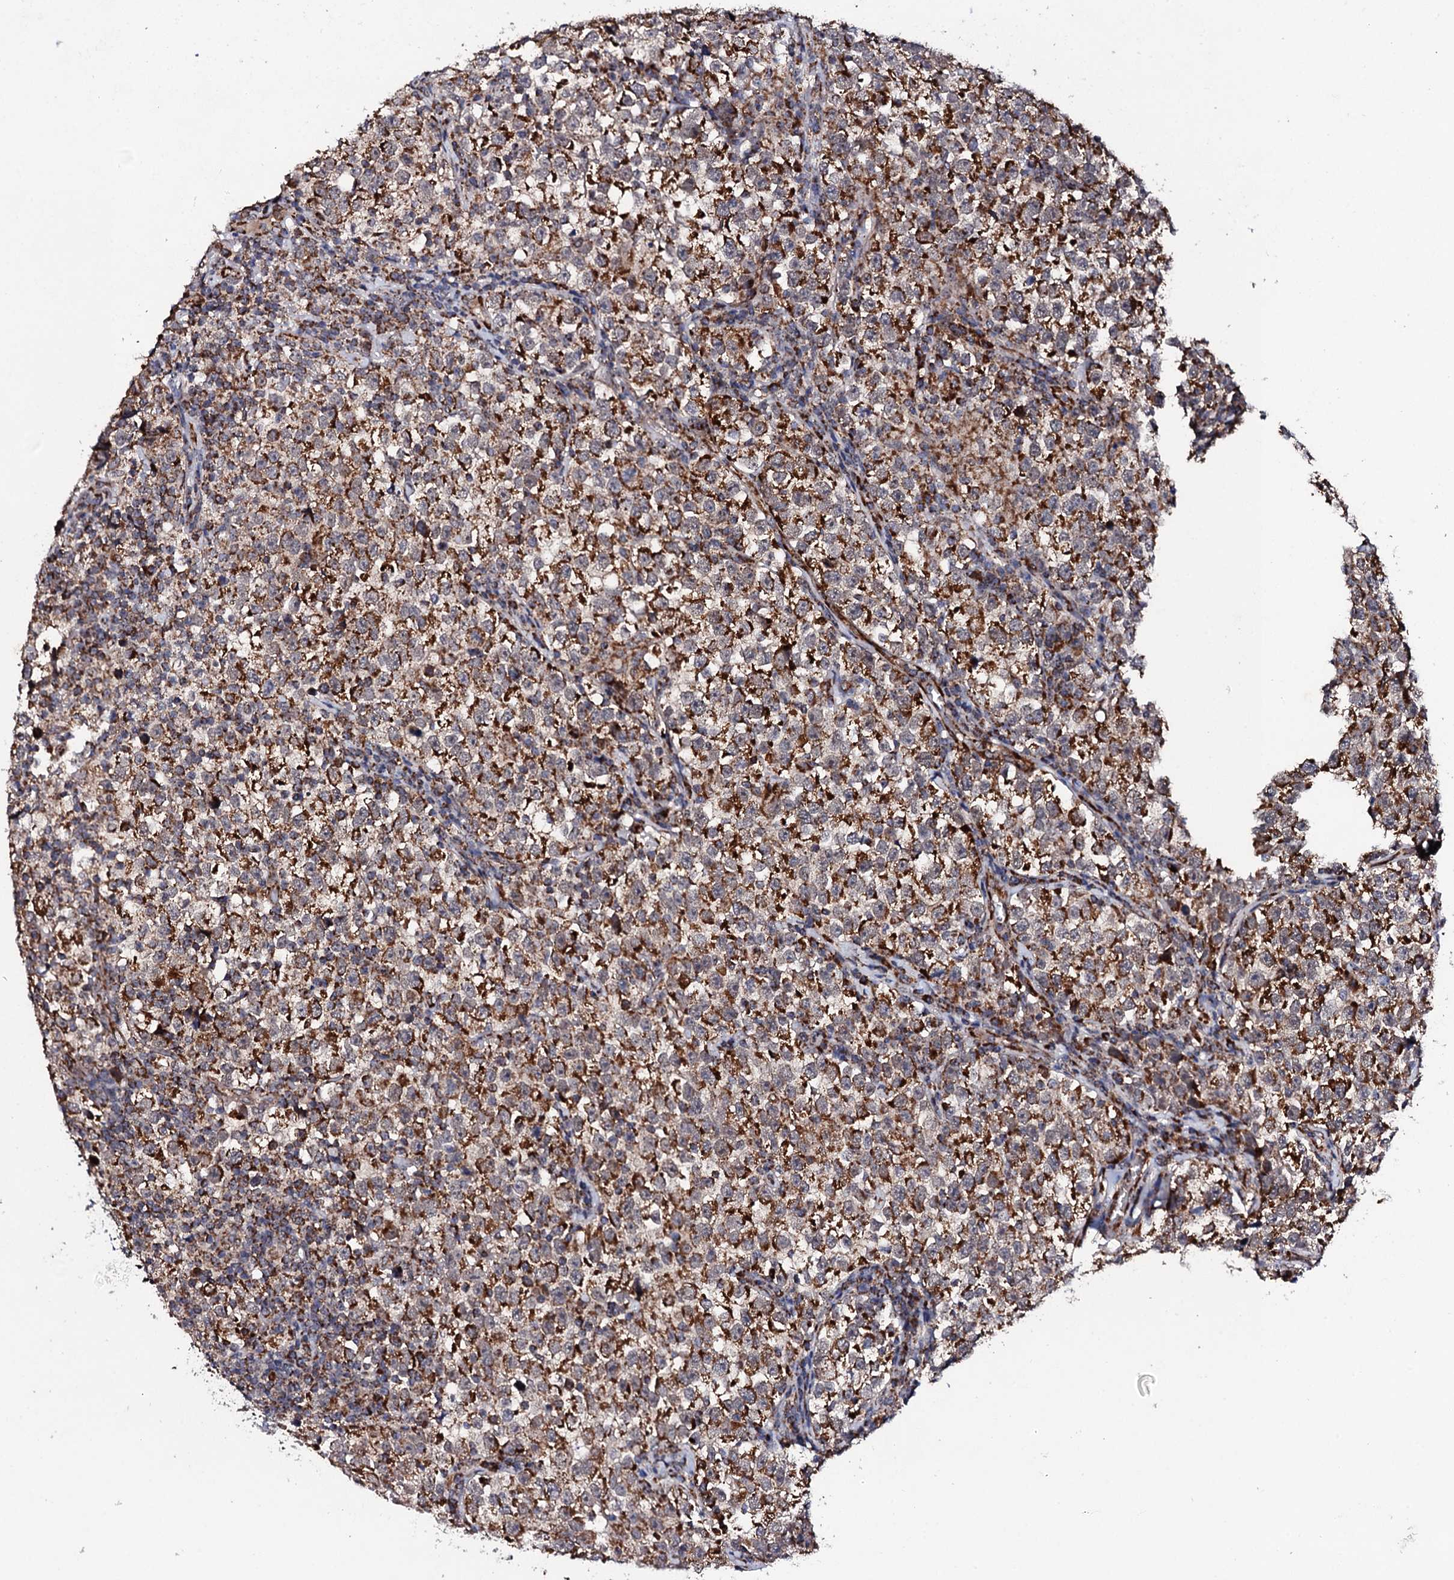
{"staining": {"intensity": "strong", "quantity": ">75%", "location": "cytoplasmic/membranous"}, "tissue": "testis cancer", "cell_type": "Tumor cells", "image_type": "cancer", "snomed": [{"axis": "morphology", "description": "Normal tissue, NOS"}, {"axis": "morphology", "description": "Seminoma, NOS"}, {"axis": "topography", "description": "Testis"}], "caption": "Human testis cancer stained for a protein (brown) exhibits strong cytoplasmic/membranous positive expression in approximately >75% of tumor cells.", "gene": "MTIF3", "patient": {"sex": "male", "age": 43}}